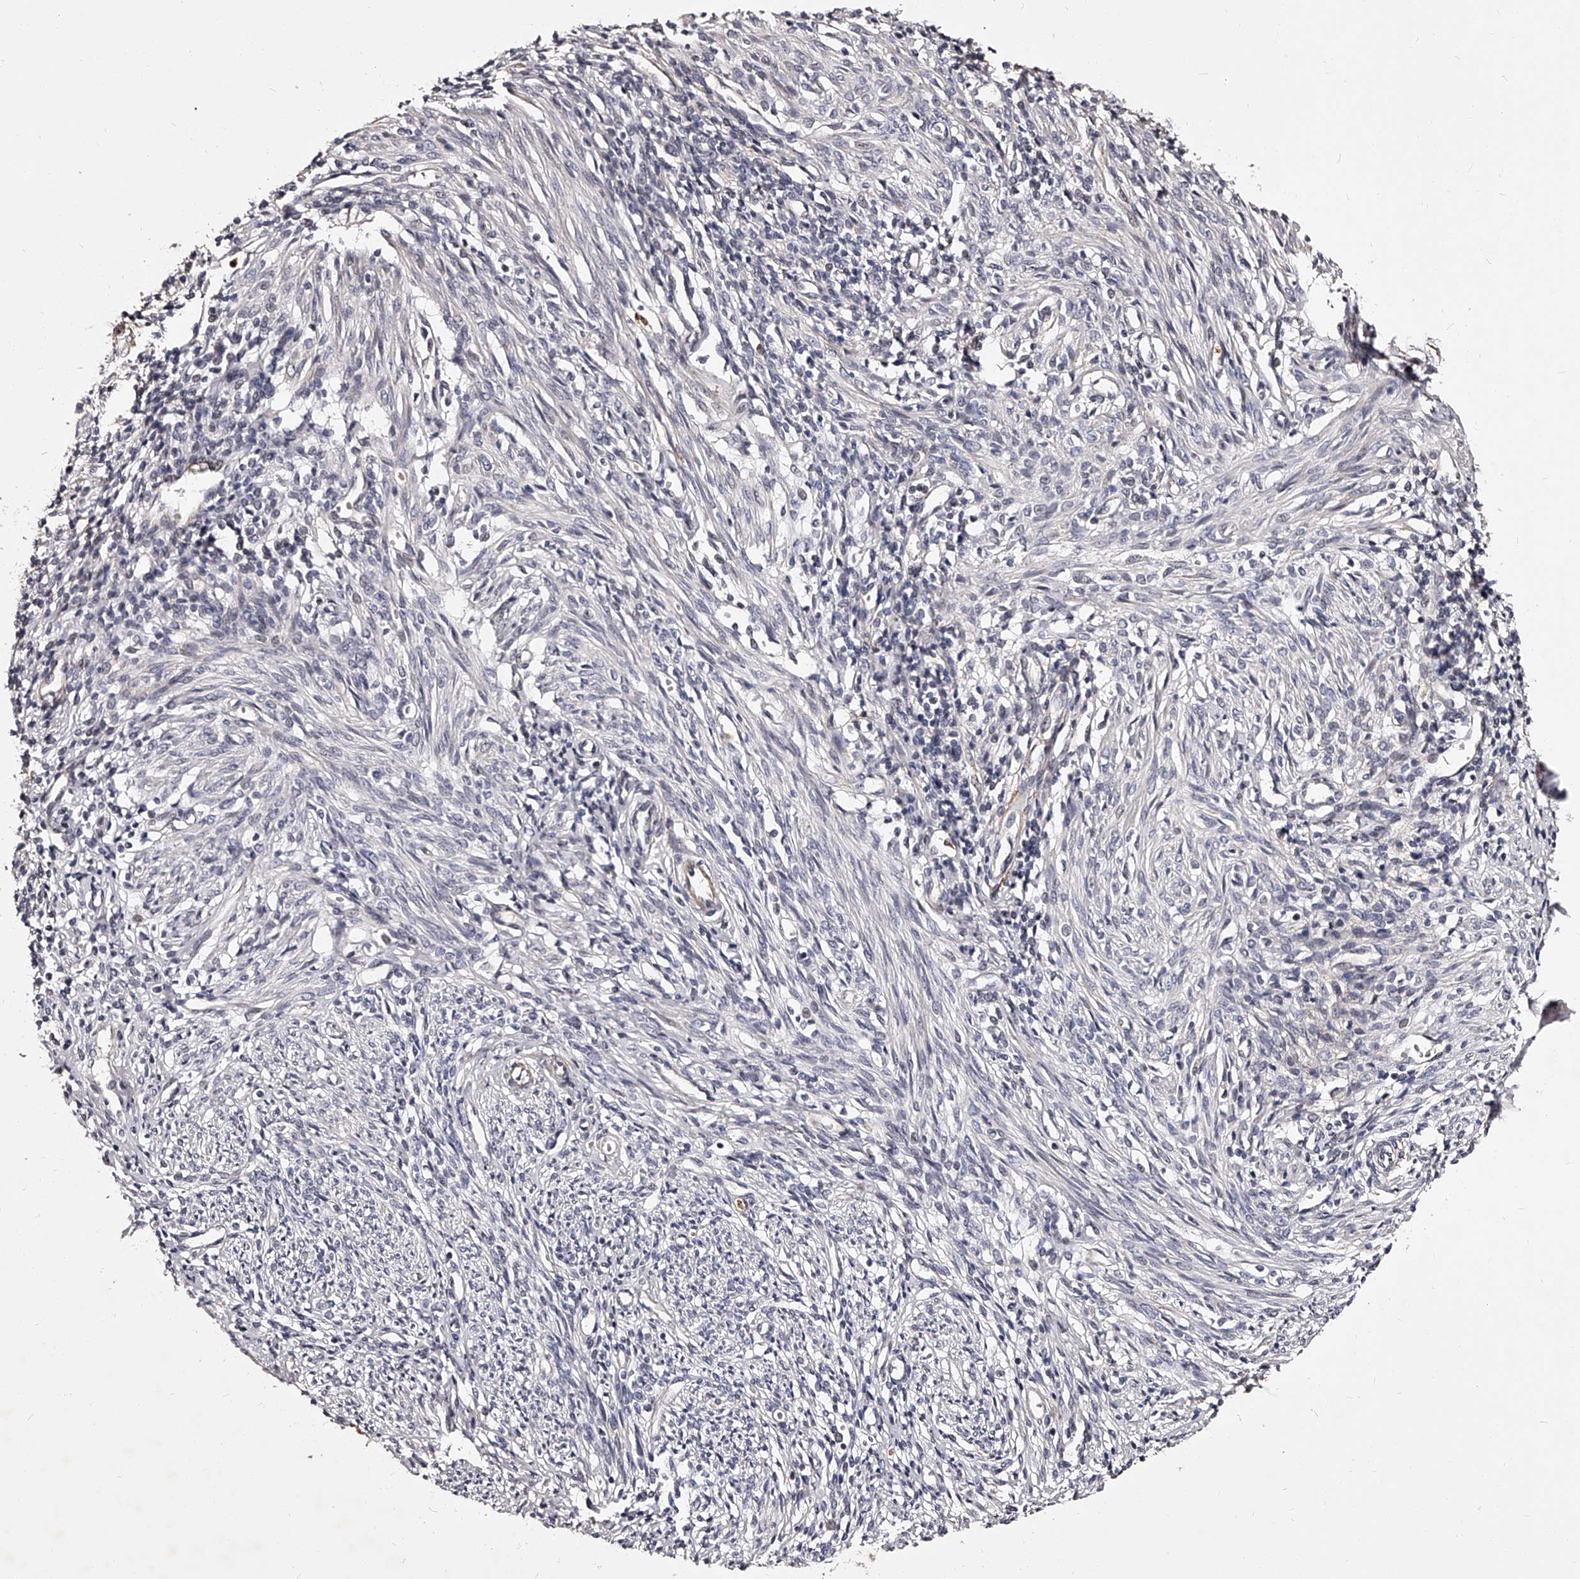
{"staining": {"intensity": "negative", "quantity": "none", "location": "none"}, "tissue": "endometrium", "cell_type": "Cells in endometrial stroma", "image_type": "normal", "snomed": [{"axis": "morphology", "description": "Normal tissue, NOS"}, {"axis": "topography", "description": "Endometrium"}], "caption": "Immunohistochemical staining of normal human endometrium reveals no significant expression in cells in endometrial stroma. (Immunohistochemistry (ihc), brightfield microscopy, high magnification).", "gene": "RSC1A1", "patient": {"sex": "female", "age": 66}}